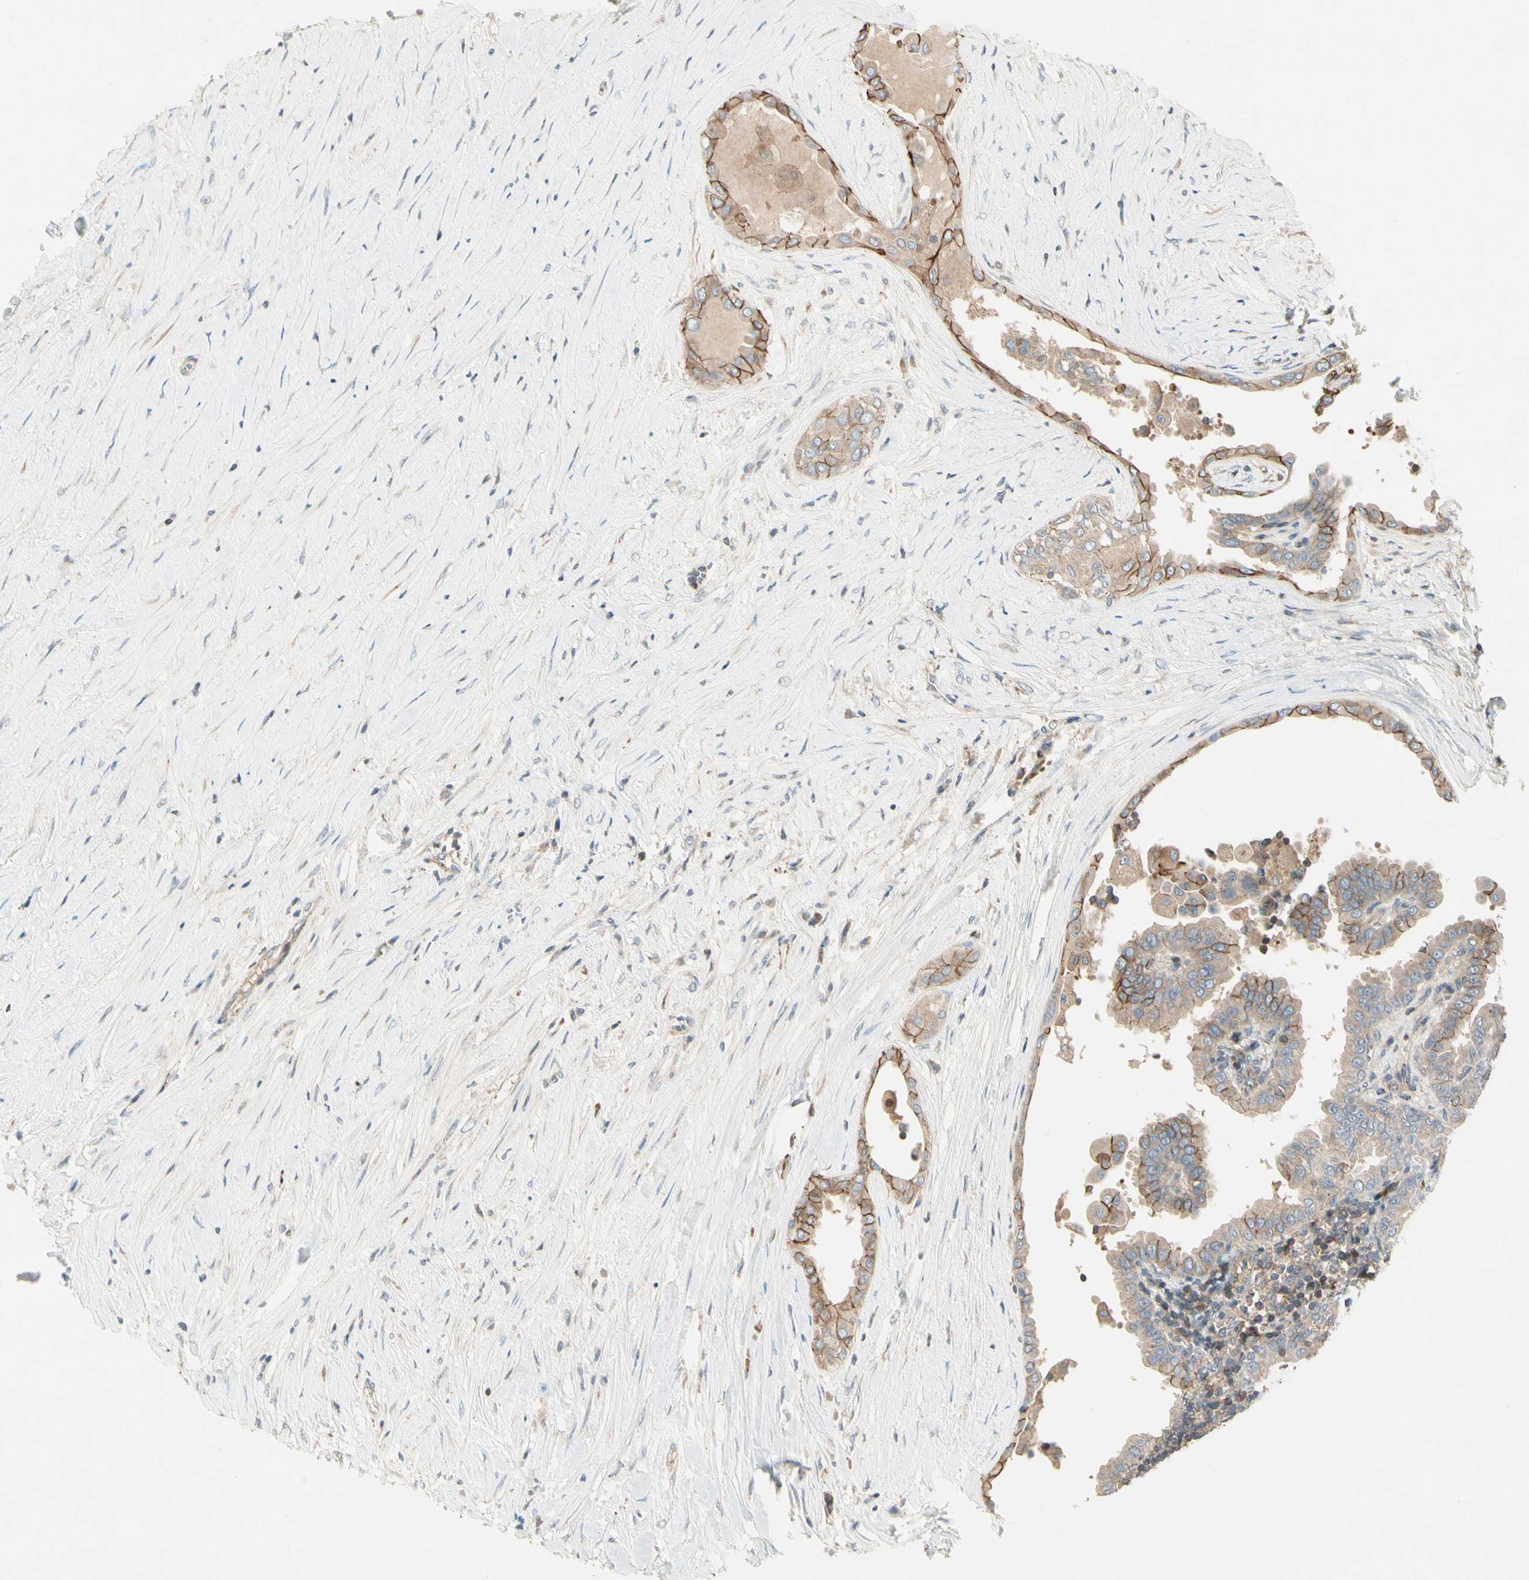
{"staining": {"intensity": "moderate", "quantity": ">75%", "location": "cytoplasmic/membranous"}, "tissue": "thyroid cancer", "cell_type": "Tumor cells", "image_type": "cancer", "snomed": [{"axis": "morphology", "description": "Papillary adenocarcinoma, NOS"}, {"axis": "topography", "description": "Thyroid gland"}], "caption": "An immunohistochemistry (IHC) photomicrograph of tumor tissue is shown. Protein staining in brown highlights moderate cytoplasmic/membranous positivity in thyroid cancer (papillary adenocarcinoma) within tumor cells.", "gene": "CDH6", "patient": {"sex": "male", "age": 33}}